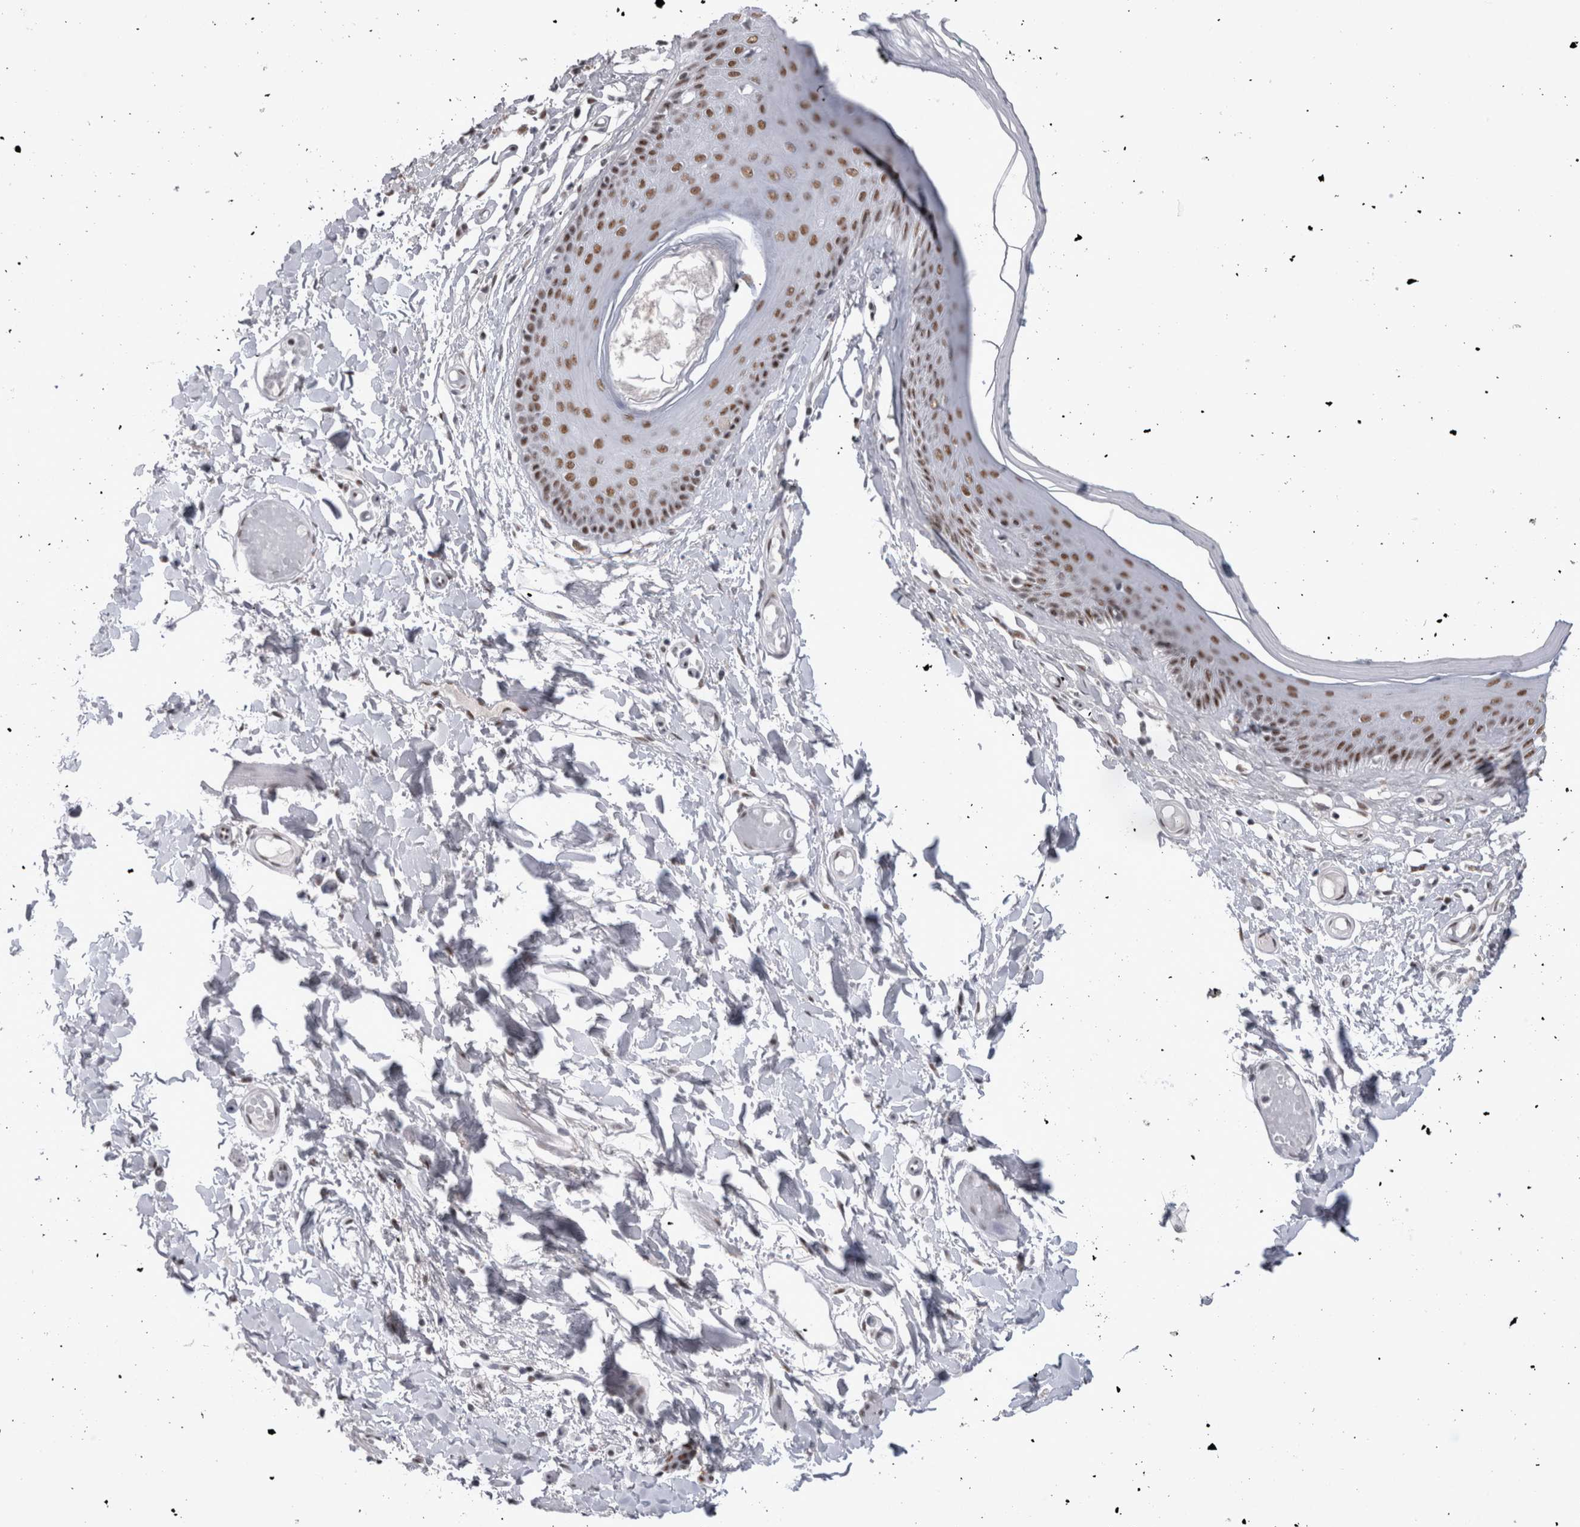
{"staining": {"intensity": "moderate", "quantity": ">75%", "location": "nuclear"}, "tissue": "skin", "cell_type": "Epidermal cells", "image_type": "normal", "snomed": [{"axis": "morphology", "description": "Normal tissue, NOS"}, {"axis": "topography", "description": "Vulva"}], "caption": "Epidermal cells reveal medium levels of moderate nuclear expression in approximately >75% of cells in normal human skin.", "gene": "API5", "patient": {"sex": "female", "age": 73}}